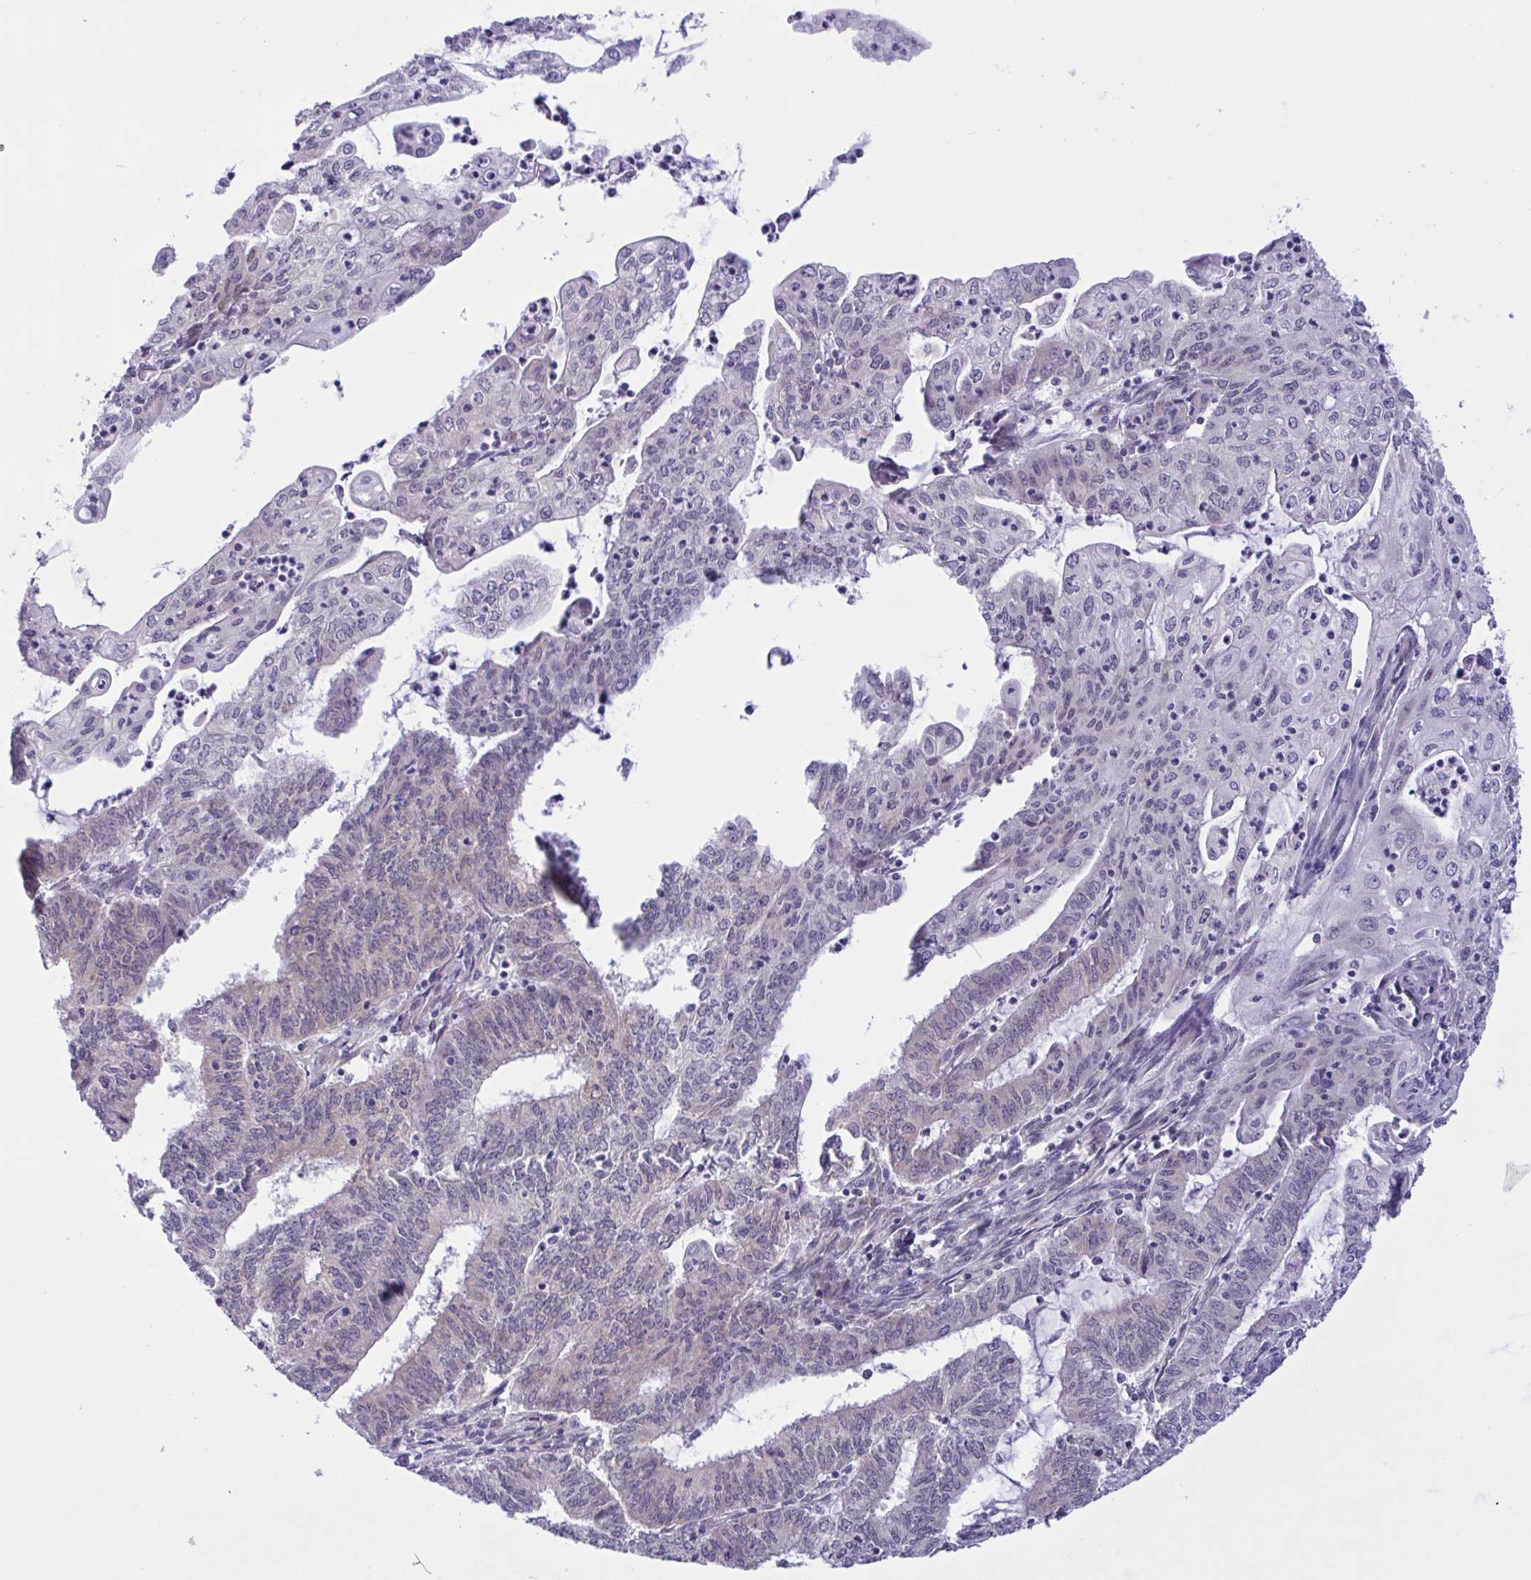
{"staining": {"intensity": "negative", "quantity": "none", "location": "none"}, "tissue": "endometrial cancer", "cell_type": "Tumor cells", "image_type": "cancer", "snomed": [{"axis": "morphology", "description": "Adenocarcinoma, NOS"}, {"axis": "topography", "description": "Endometrium"}], "caption": "Micrograph shows no protein expression in tumor cells of endometrial cancer tissue. Nuclei are stained in blue.", "gene": "CAMLG", "patient": {"sex": "female", "age": 61}}